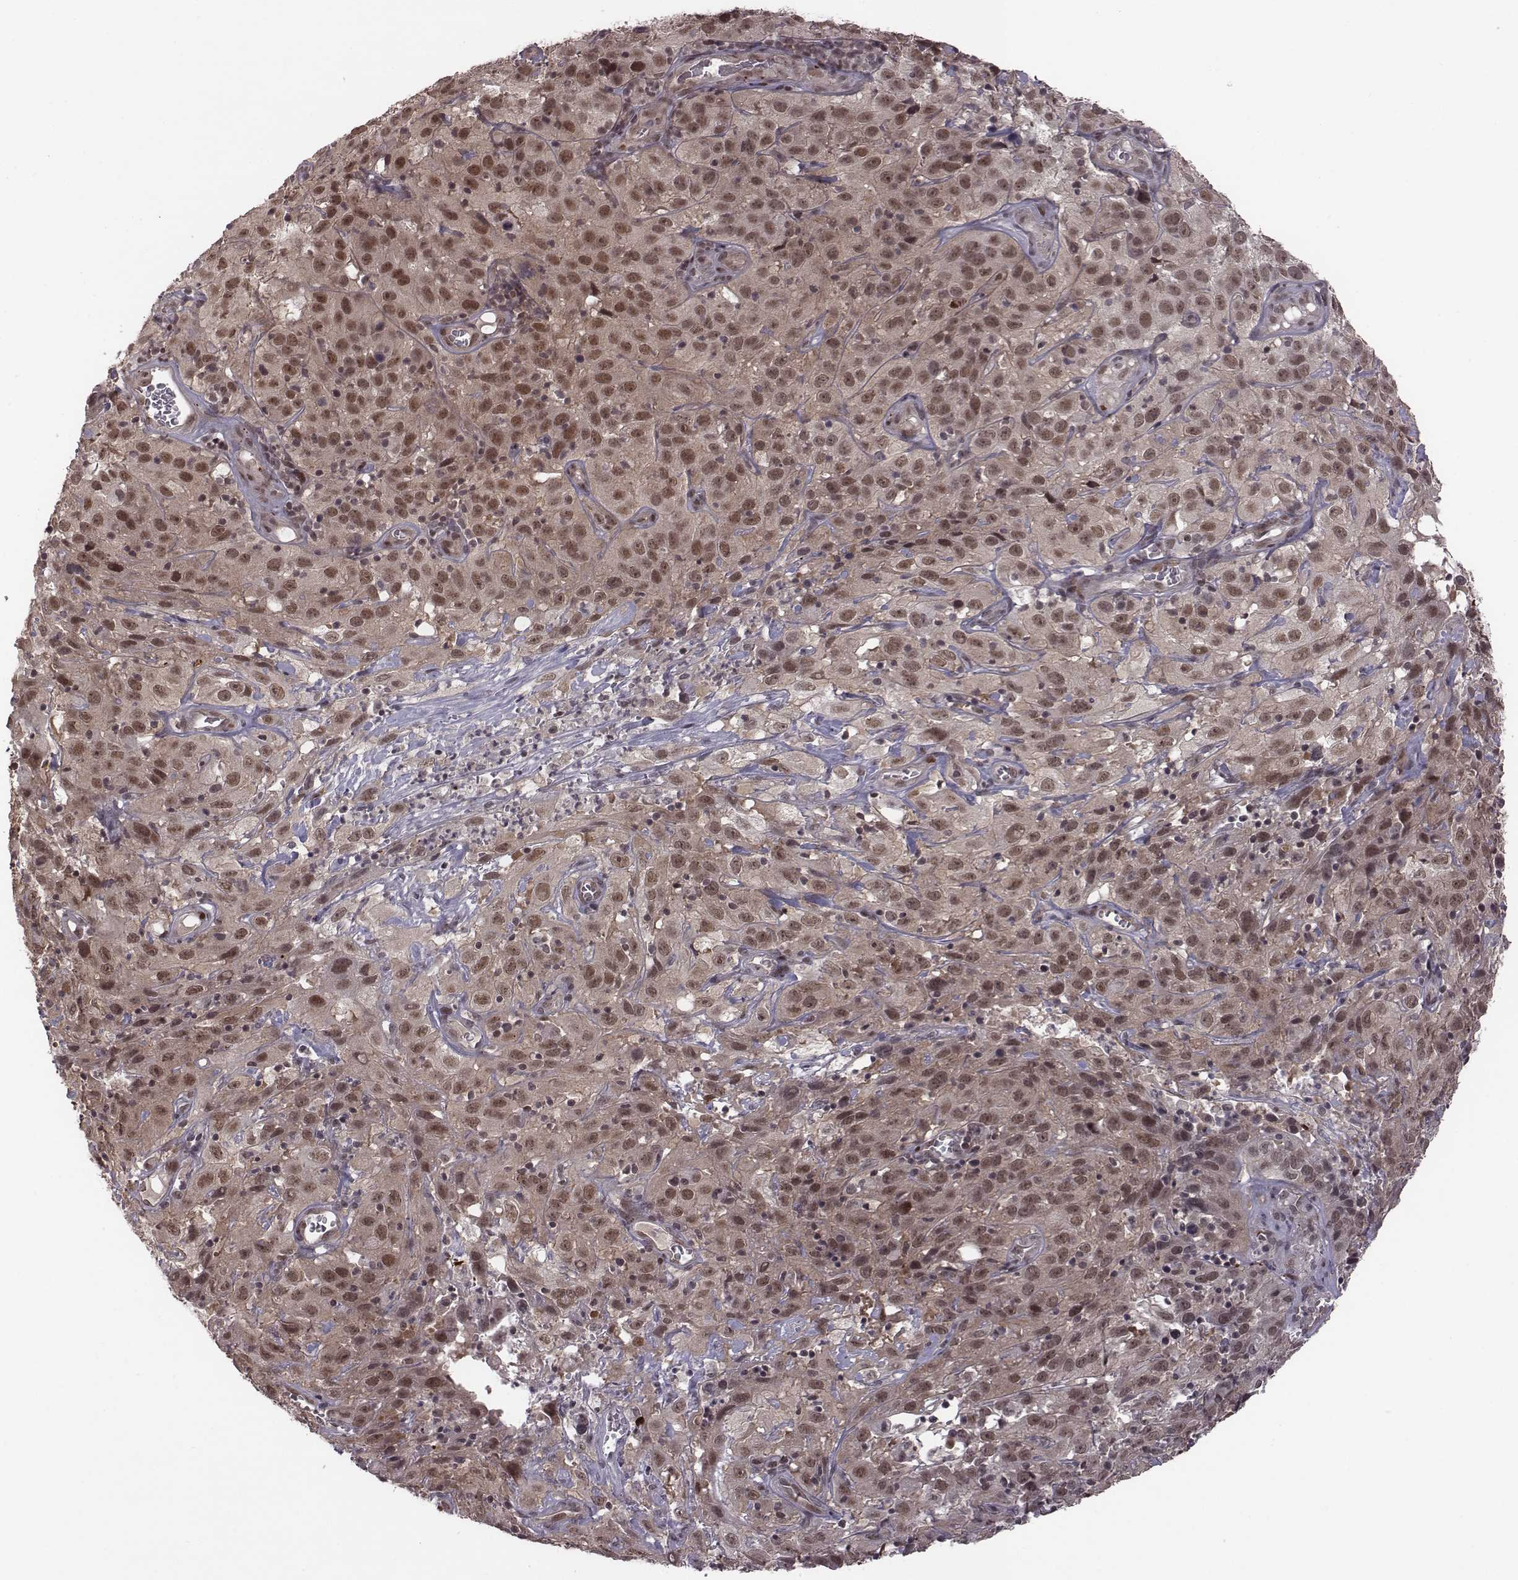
{"staining": {"intensity": "weak", "quantity": ">75%", "location": "cytoplasmic/membranous,nuclear"}, "tissue": "cervical cancer", "cell_type": "Tumor cells", "image_type": "cancer", "snomed": [{"axis": "morphology", "description": "Squamous cell carcinoma, NOS"}, {"axis": "topography", "description": "Cervix"}], "caption": "This photomicrograph demonstrates immunohistochemistry (IHC) staining of human cervical cancer (squamous cell carcinoma), with low weak cytoplasmic/membranous and nuclear staining in approximately >75% of tumor cells.", "gene": "RPL3", "patient": {"sex": "female", "age": 32}}